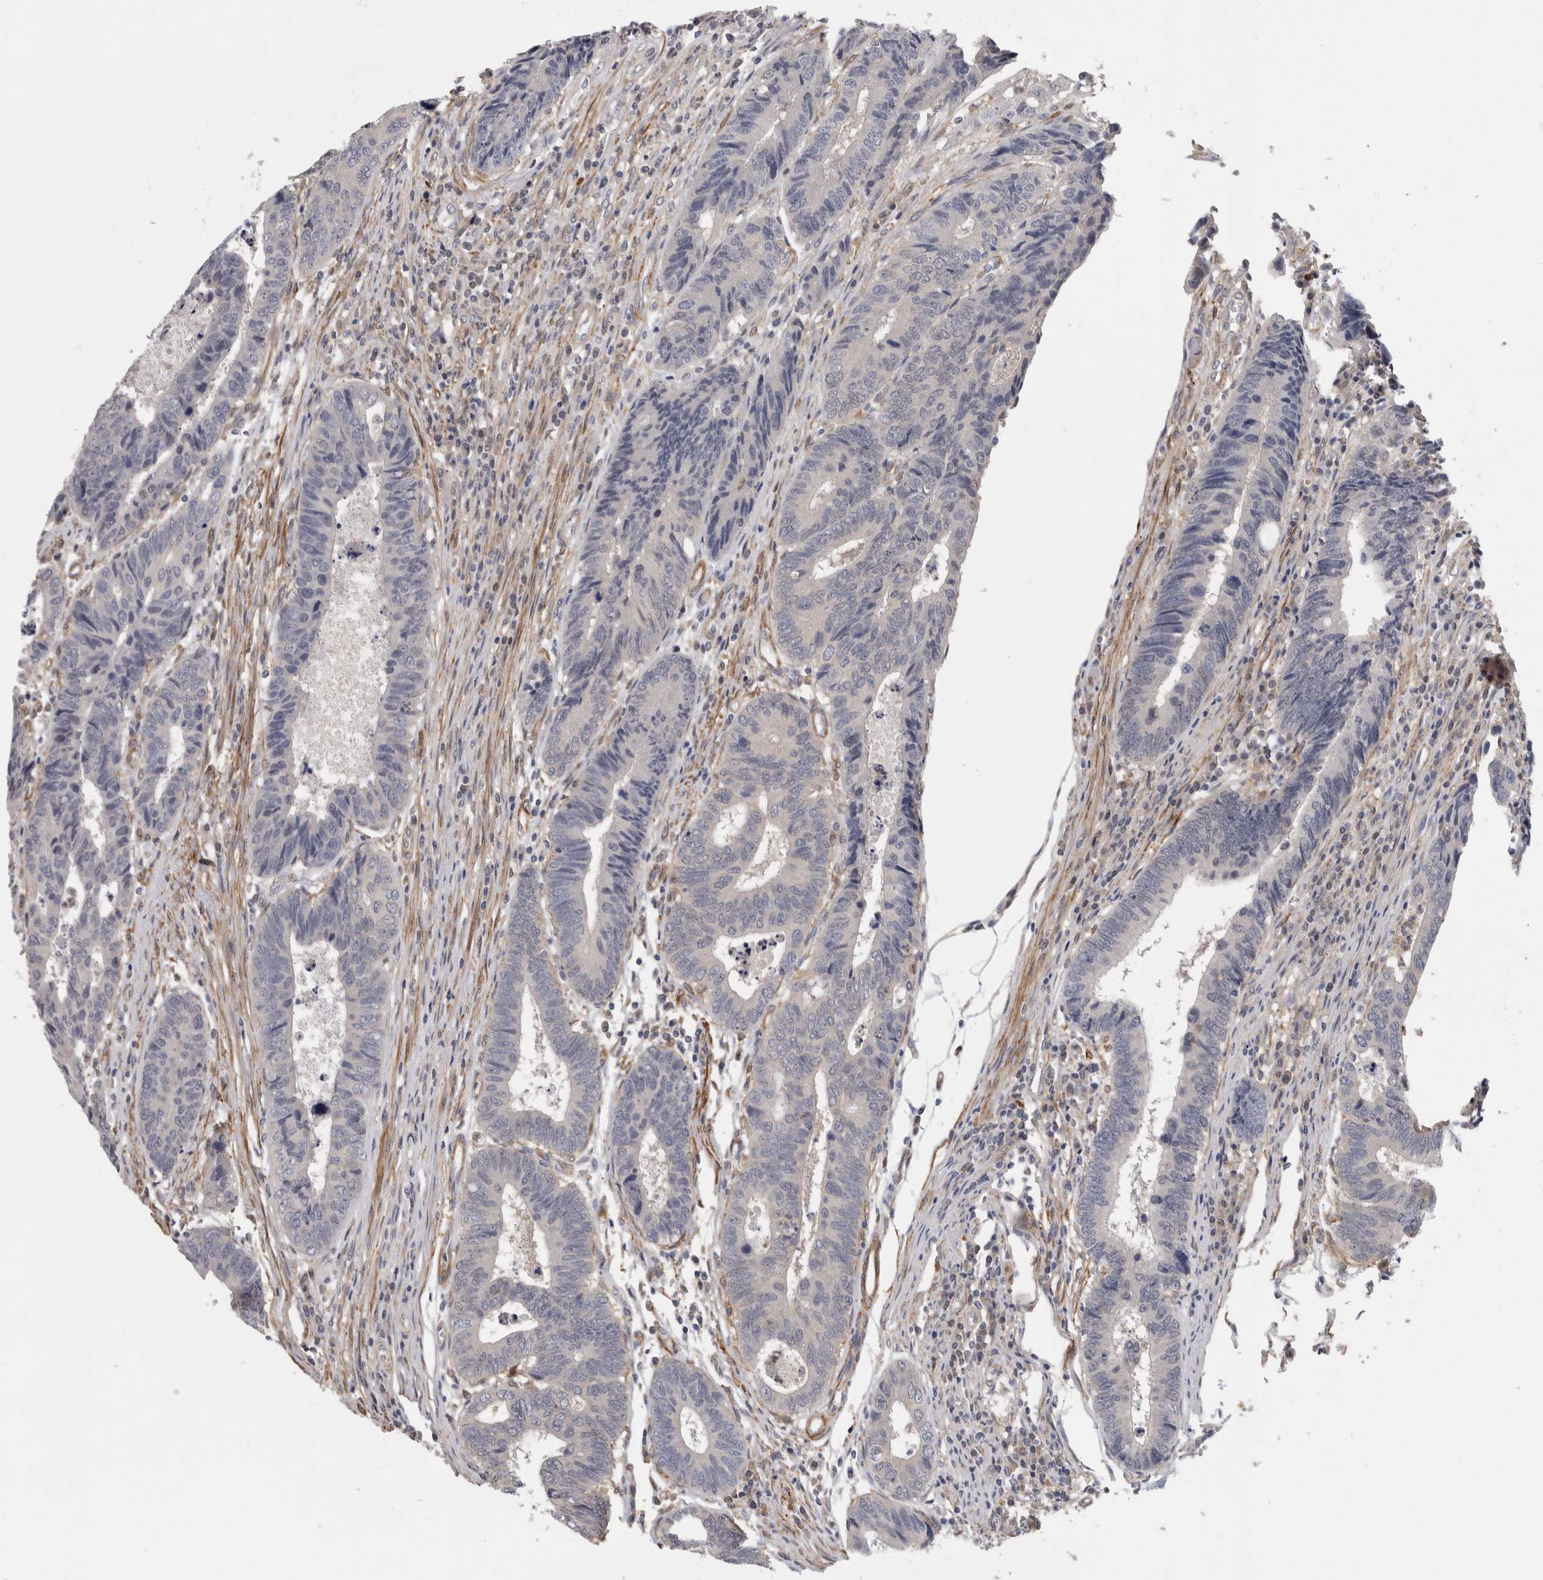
{"staining": {"intensity": "negative", "quantity": "none", "location": "none"}, "tissue": "colorectal cancer", "cell_type": "Tumor cells", "image_type": "cancer", "snomed": [{"axis": "morphology", "description": "Adenocarcinoma, NOS"}, {"axis": "topography", "description": "Rectum"}], "caption": "Tumor cells show no significant protein staining in colorectal cancer. Nuclei are stained in blue.", "gene": "PGM1", "patient": {"sex": "male", "age": 84}}